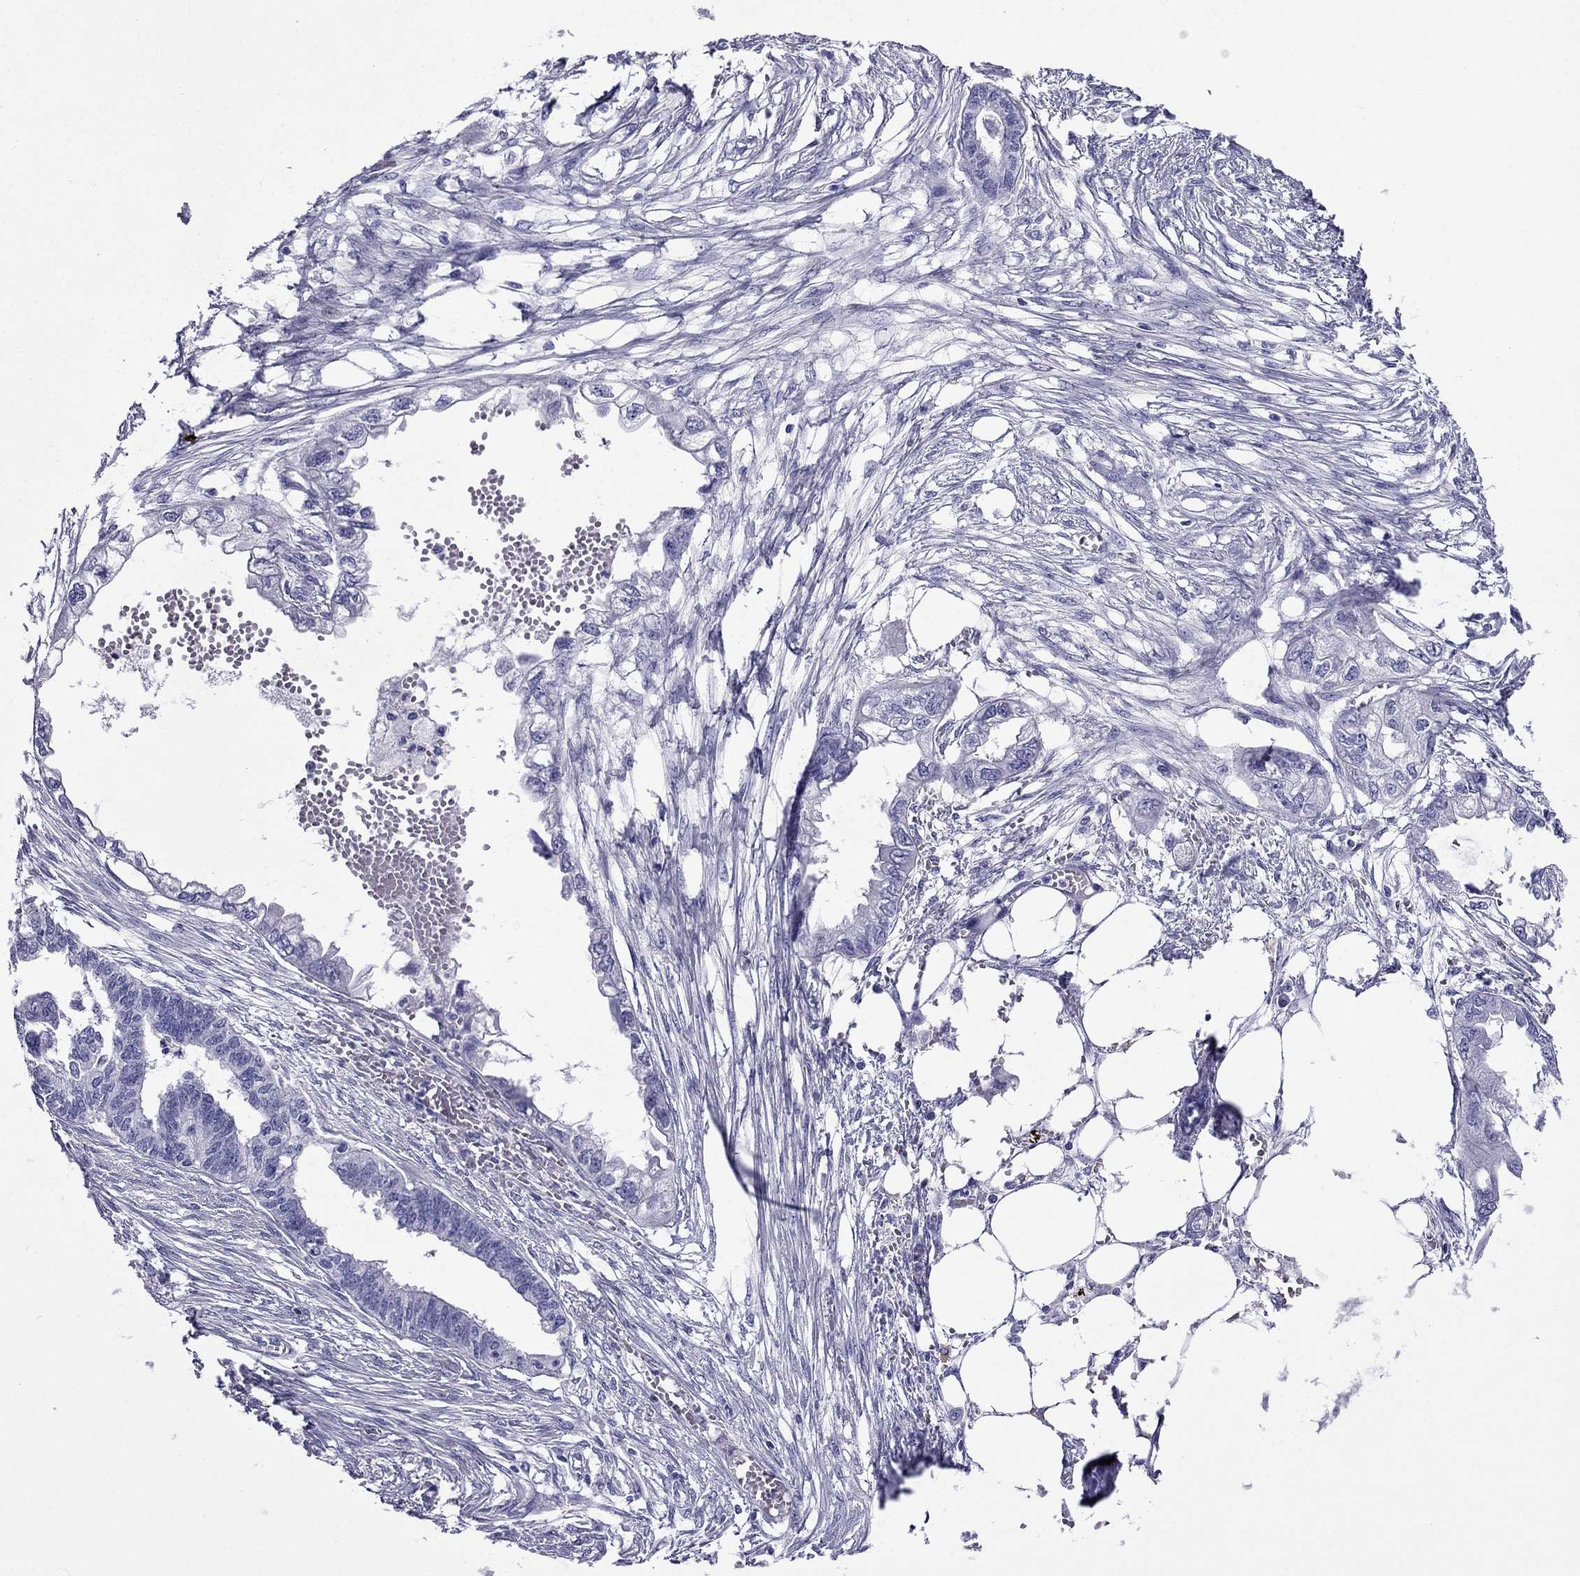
{"staining": {"intensity": "negative", "quantity": "none", "location": "none"}, "tissue": "endometrial cancer", "cell_type": "Tumor cells", "image_type": "cancer", "snomed": [{"axis": "morphology", "description": "Adenocarcinoma, NOS"}, {"axis": "morphology", "description": "Adenocarcinoma, metastatic, NOS"}, {"axis": "topography", "description": "Adipose tissue"}, {"axis": "topography", "description": "Endometrium"}], "caption": "Photomicrograph shows no significant protein expression in tumor cells of endometrial cancer.", "gene": "ARR3", "patient": {"sex": "female", "age": 67}}